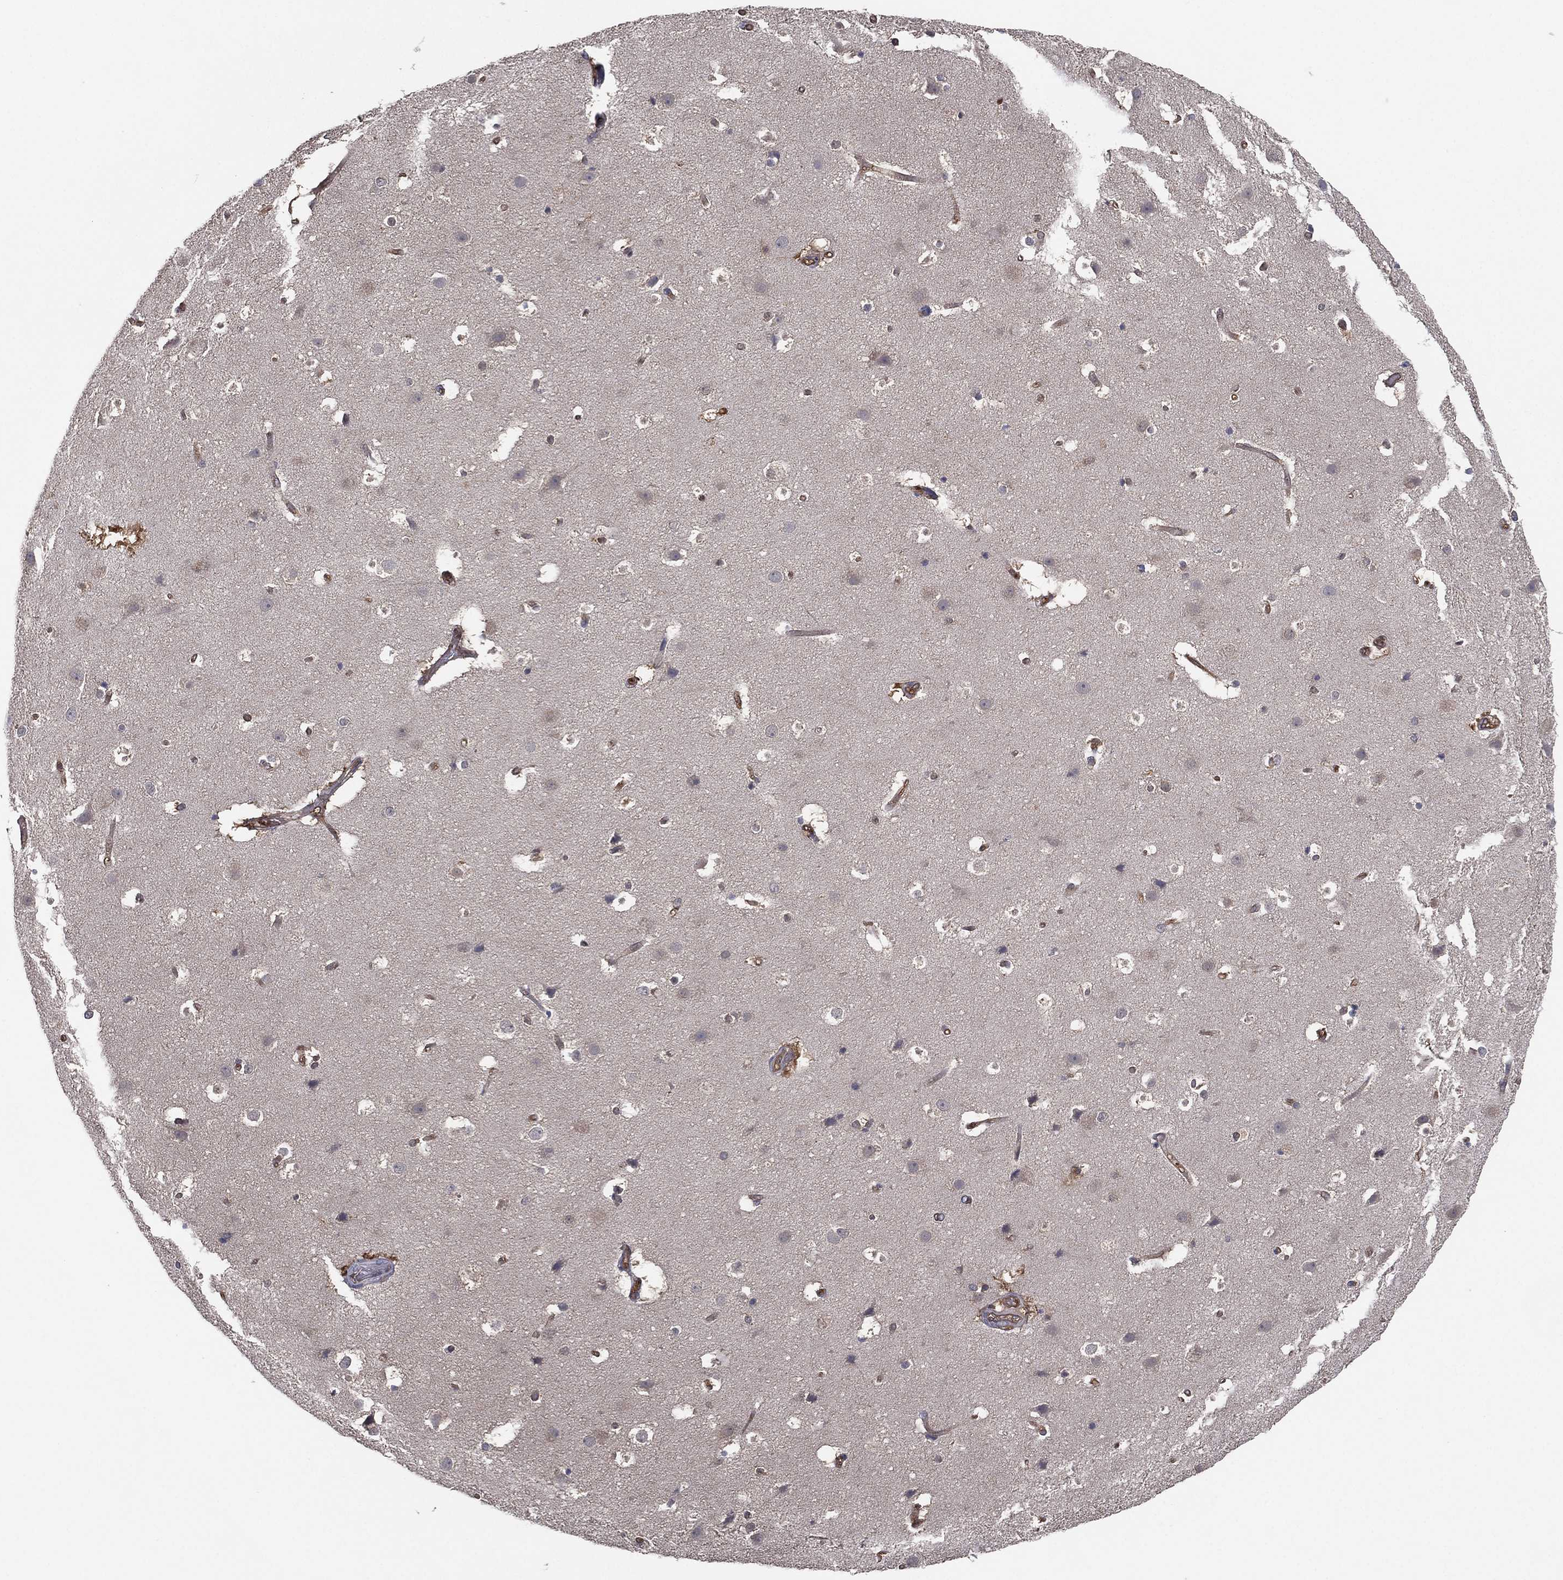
{"staining": {"intensity": "moderate", "quantity": "<25%", "location": "cytoplasmic/membranous"}, "tissue": "cerebral cortex", "cell_type": "Endothelial cells", "image_type": "normal", "snomed": [{"axis": "morphology", "description": "Normal tissue, NOS"}, {"axis": "topography", "description": "Cerebral cortex"}], "caption": "Brown immunohistochemical staining in normal cerebral cortex displays moderate cytoplasmic/membranous positivity in approximately <25% of endothelial cells. Using DAB (brown) and hematoxylin (blue) stains, captured at high magnification using brightfield microscopy.", "gene": "PSMG4", "patient": {"sex": "female", "age": 52}}